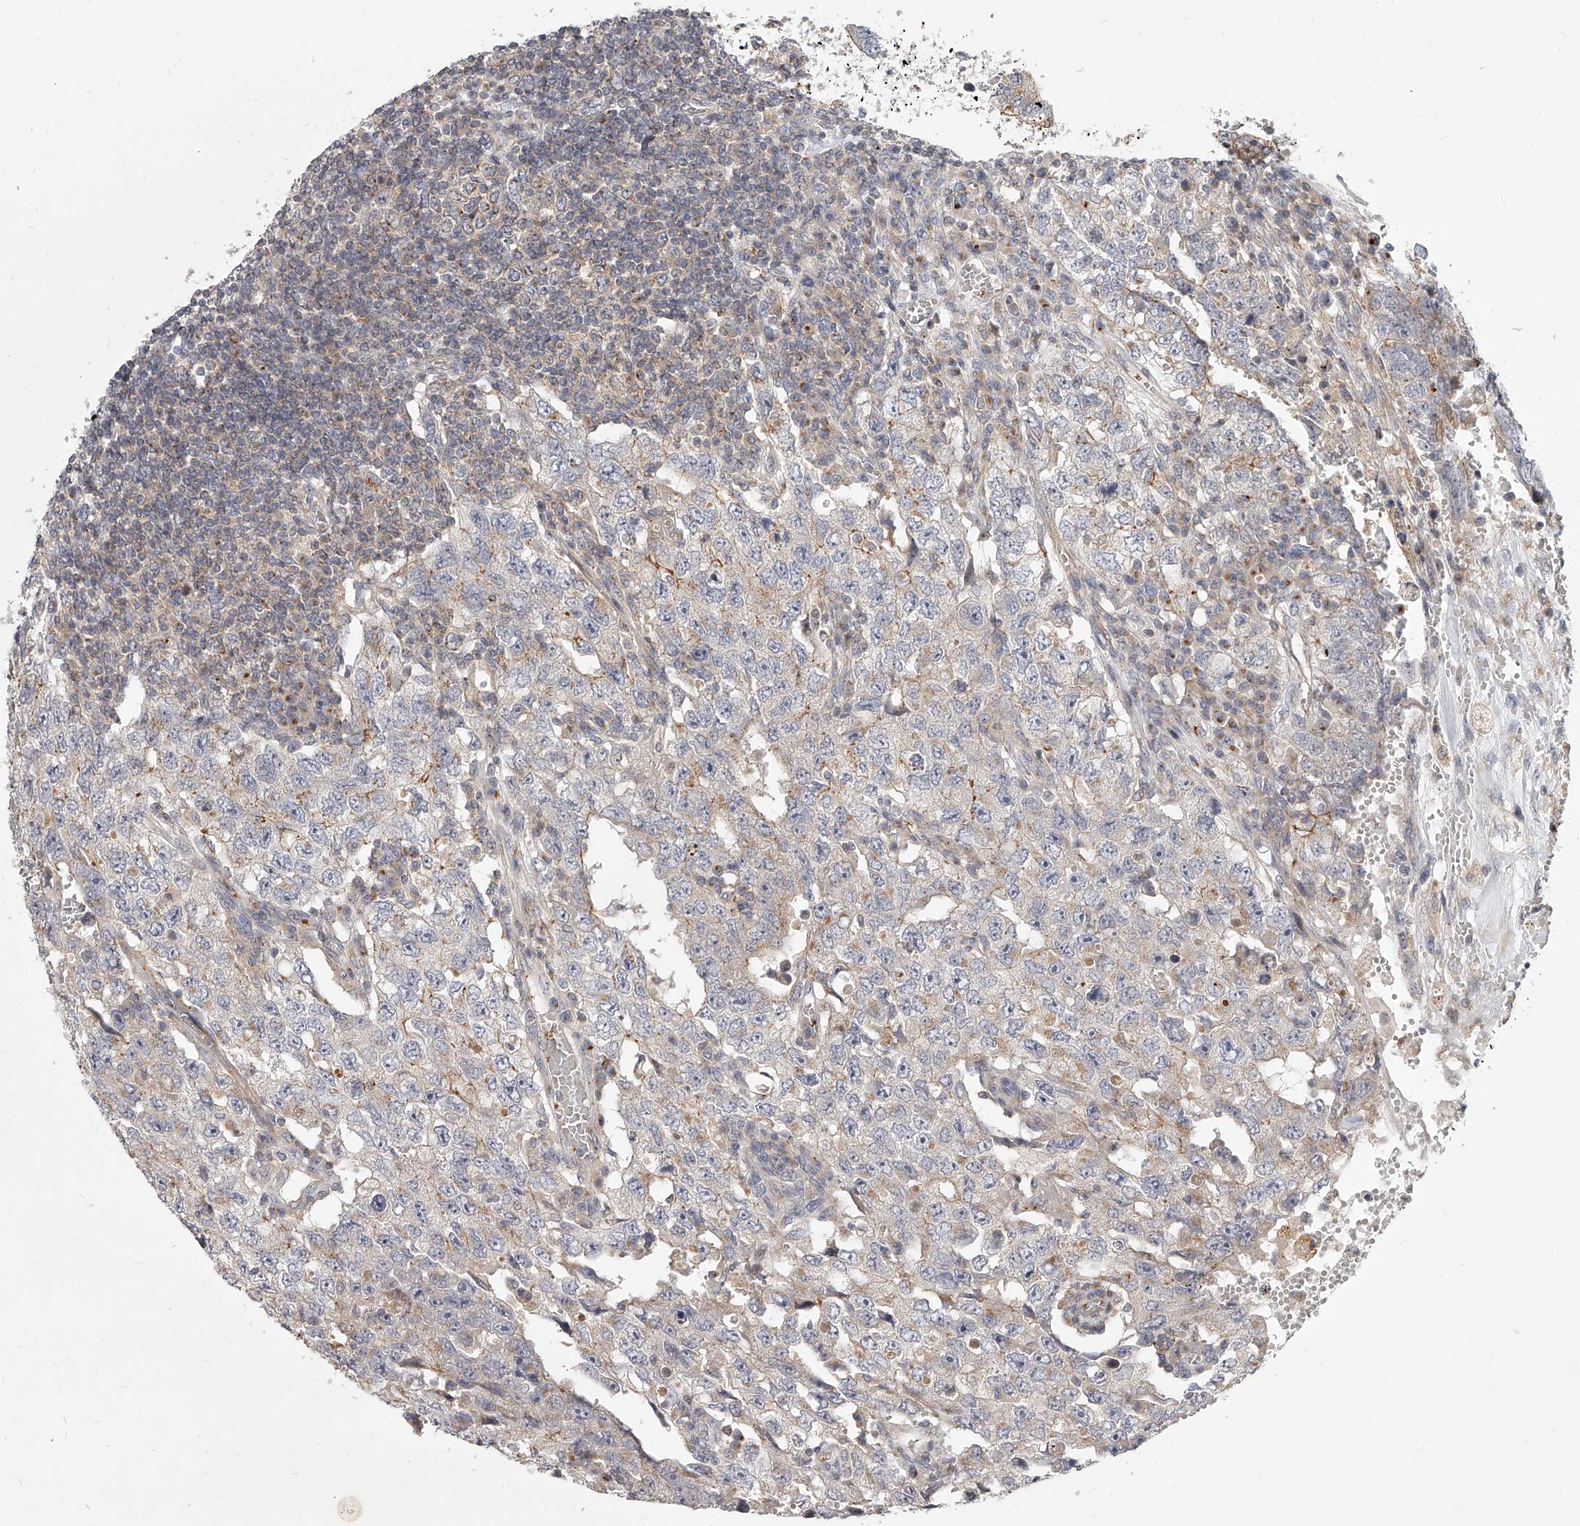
{"staining": {"intensity": "moderate", "quantity": "<25%", "location": "cytoplasmic/membranous"}, "tissue": "testis cancer", "cell_type": "Tumor cells", "image_type": "cancer", "snomed": [{"axis": "morphology", "description": "Carcinoma, Embryonal, NOS"}, {"axis": "topography", "description": "Testis"}], "caption": "Immunohistochemical staining of human embryonal carcinoma (testis) shows low levels of moderate cytoplasmic/membranous protein expression in approximately <25% of tumor cells. The staining was performed using DAB to visualize the protein expression in brown, while the nuclei were stained in blue with hematoxylin (Magnification: 20x).", "gene": "SLC37A1", "patient": {"sex": "male", "age": 26}}